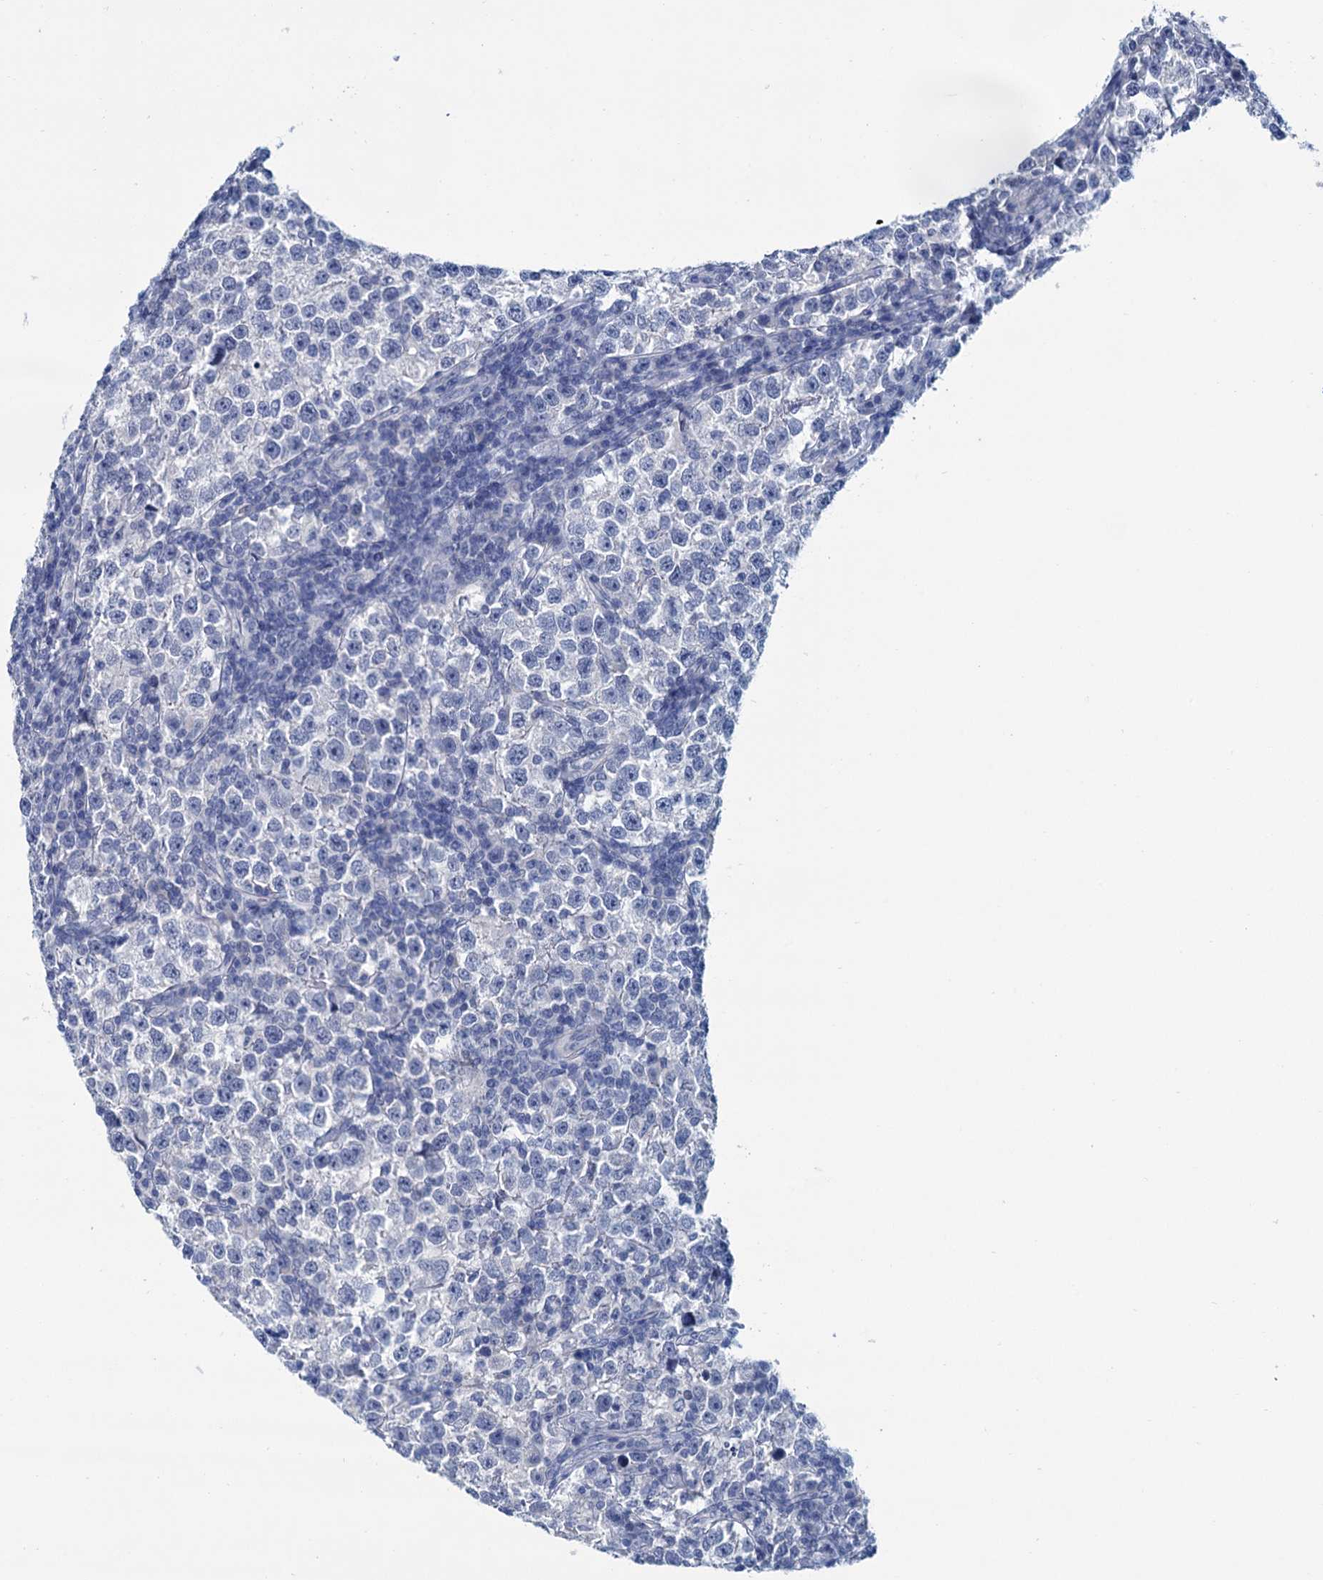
{"staining": {"intensity": "negative", "quantity": "none", "location": "none"}, "tissue": "testis cancer", "cell_type": "Tumor cells", "image_type": "cancer", "snomed": [{"axis": "morphology", "description": "Normal tissue, NOS"}, {"axis": "morphology", "description": "Seminoma, NOS"}, {"axis": "topography", "description": "Testis"}], "caption": "This is an immunohistochemistry photomicrograph of human testis seminoma. There is no positivity in tumor cells.", "gene": "MYOZ3", "patient": {"sex": "male", "age": 43}}